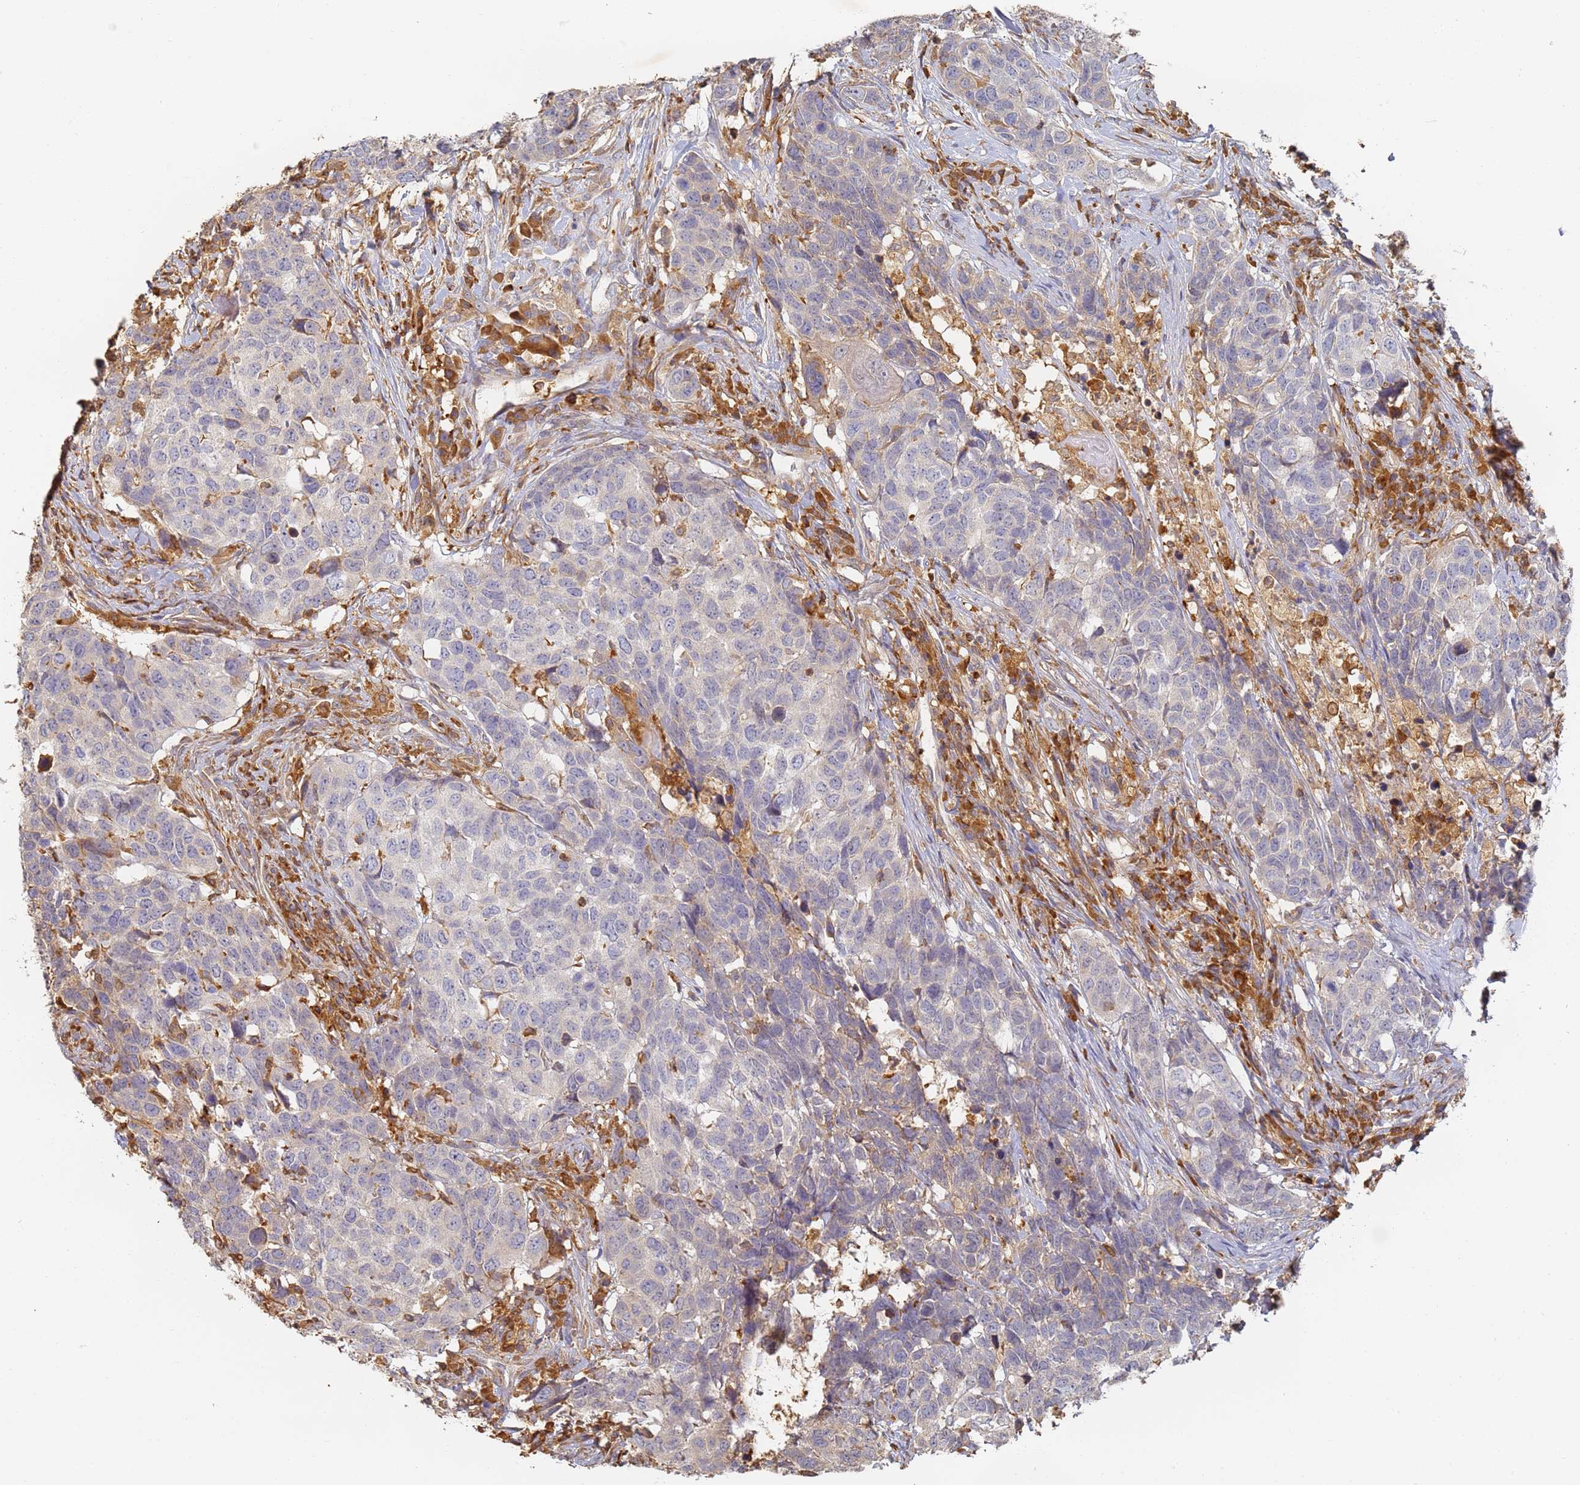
{"staining": {"intensity": "negative", "quantity": "none", "location": "none"}, "tissue": "head and neck cancer", "cell_type": "Tumor cells", "image_type": "cancer", "snomed": [{"axis": "morphology", "description": "Squamous cell carcinoma, NOS"}, {"axis": "topography", "description": "Head-Neck"}], "caption": "DAB (3,3'-diaminobenzidine) immunohistochemical staining of squamous cell carcinoma (head and neck) displays no significant positivity in tumor cells.", "gene": "BIN2", "patient": {"sex": "male", "age": 66}}